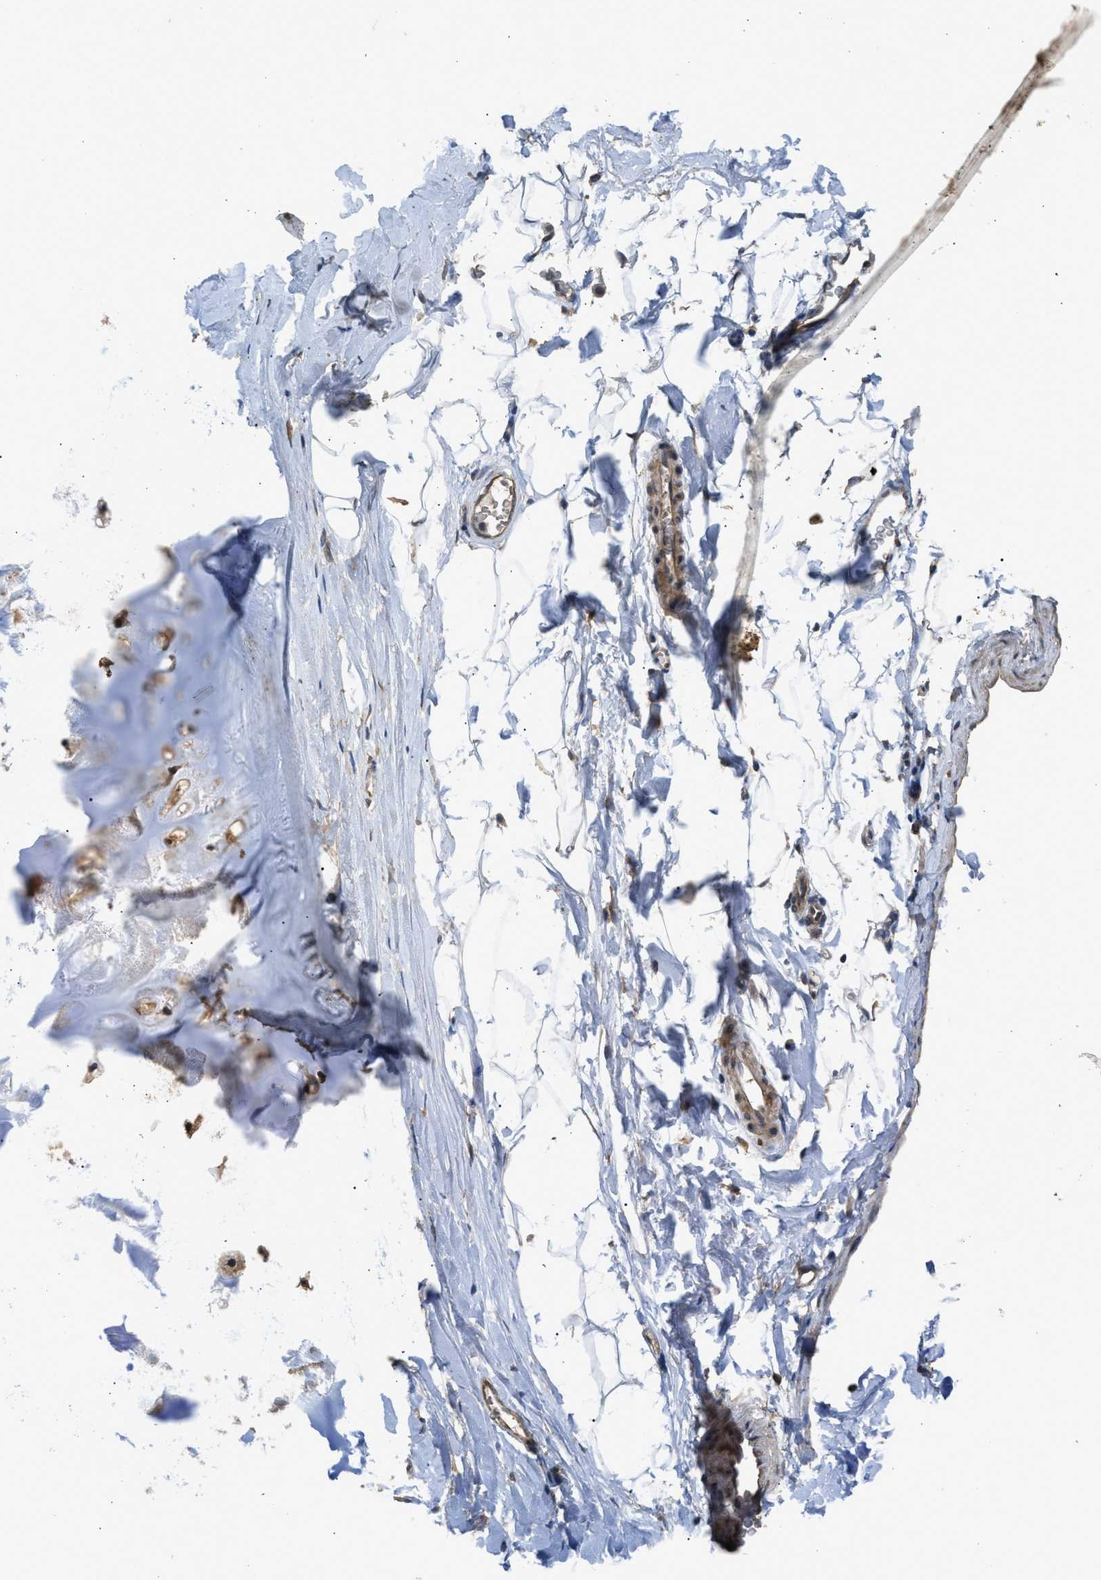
{"staining": {"intensity": "weak", "quantity": ">75%", "location": "cytoplasmic/membranous"}, "tissue": "adipose tissue", "cell_type": "Adipocytes", "image_type": "normal", "snomed": [{"axis": "morphology", "description": "Normal tissue, NOS"}, {"axis": "topography", "description": "Cartilage tissue"}, {"axis": "topography", "description": "Bronchus"}], "caption": "A low amount of weak cytoplasmic/membranous positivity is present in about >75% of adipocytes in benign adipose tissue. (Brightfield microscopy of DAB IHC at high magnification).", "gene": "BAG3", "patient": {"sex": "female", "age": 53}}